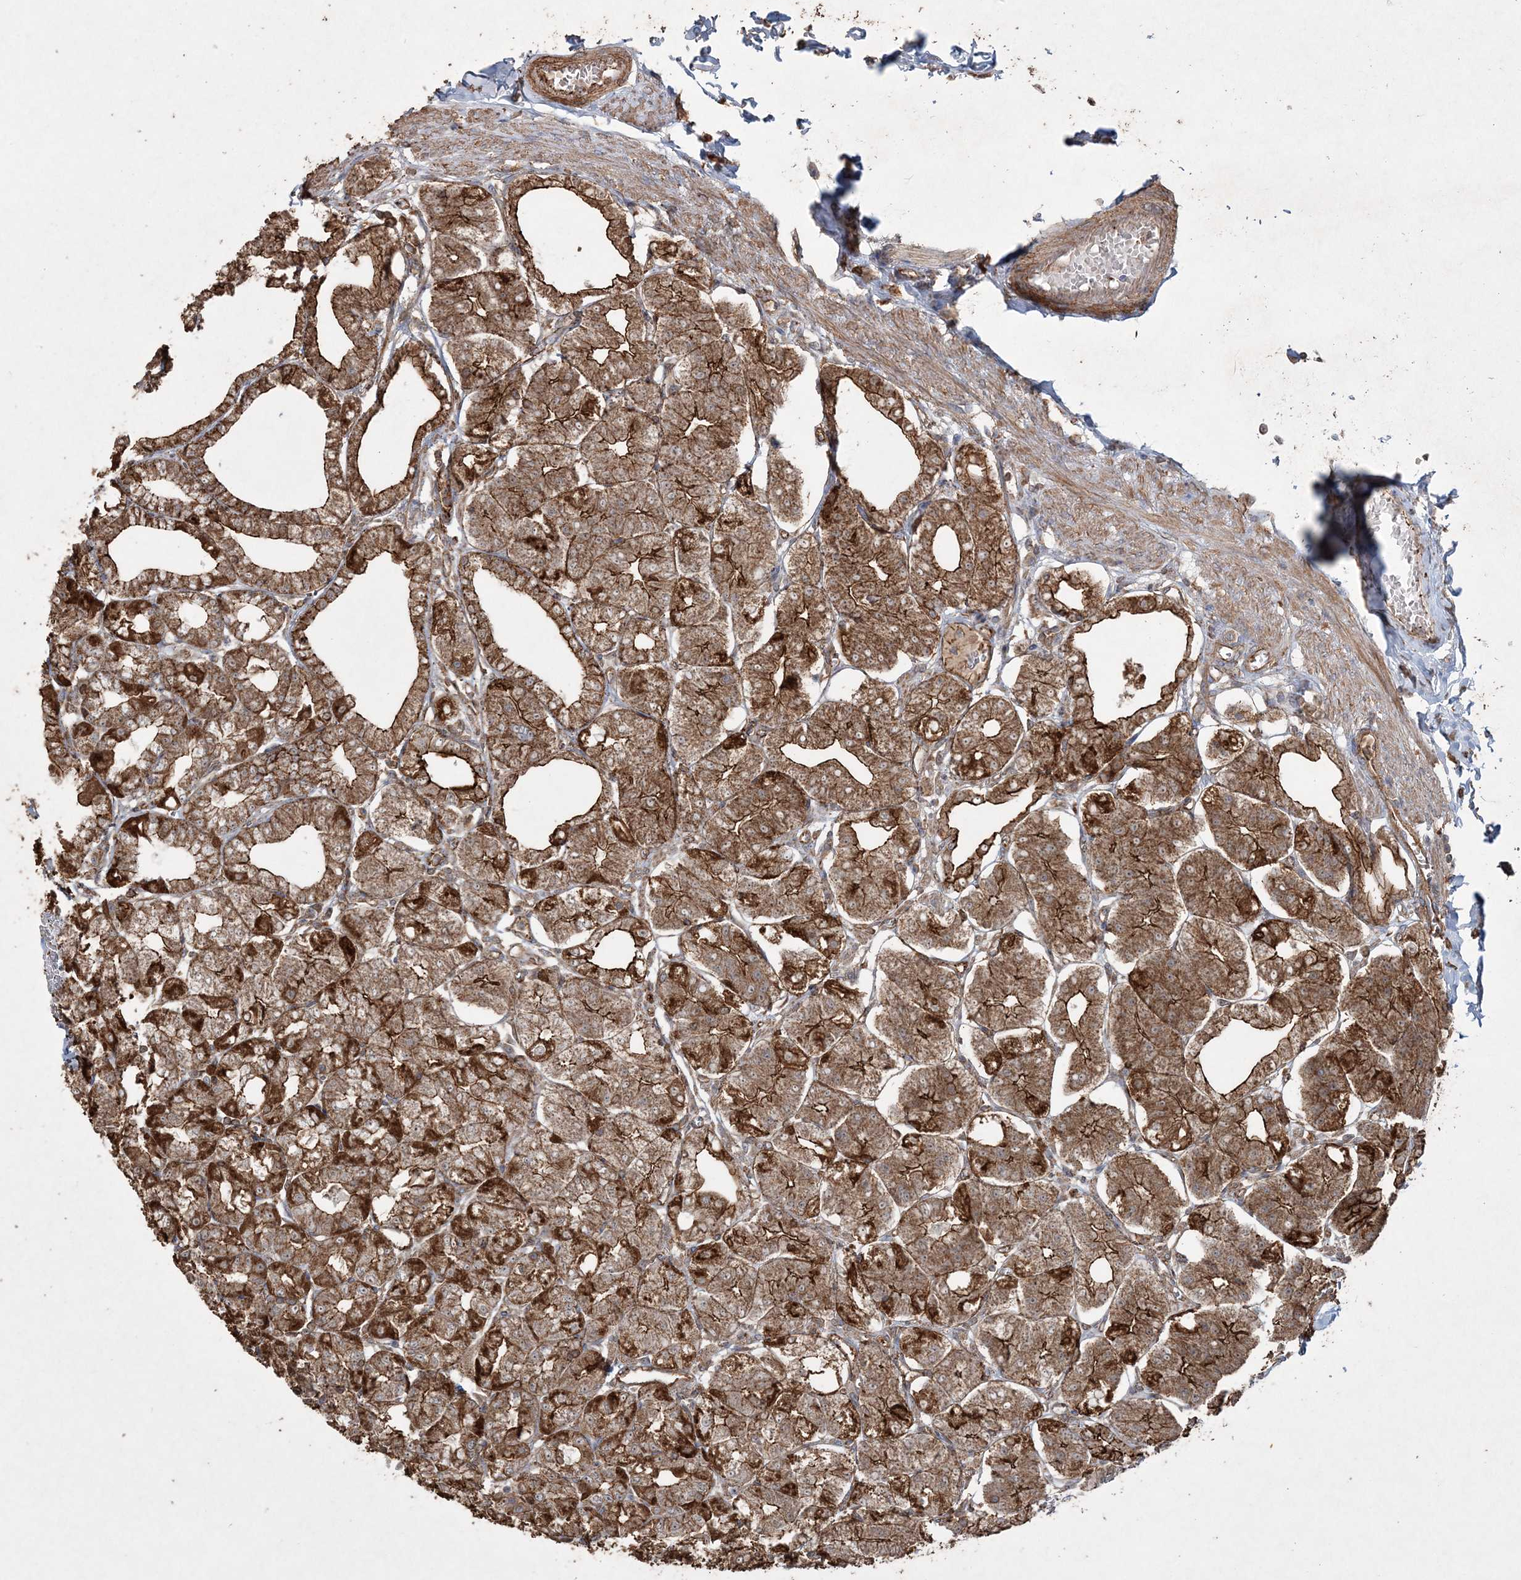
{"staining": {"intensity": "strong", "quantity": ">75%", "location": "cytoplasmic/membranous"}, "tissue": "stomach", "cell_type": "Glandular cells", "image_type": "normal", "snomed": [{"axis": "morphology", "description": "Normal tissue, NOS"}, {"axis": "topography", "description": "Stomach, lower"}], "caption": "About >75% of glandular cells in normal stomach show strong cytoplasmic/membranous protein positivity as visualized by brown immunohistochemical staining.", "gene": "TTC7A", "patient": {"sex": "male", "age": 71}}